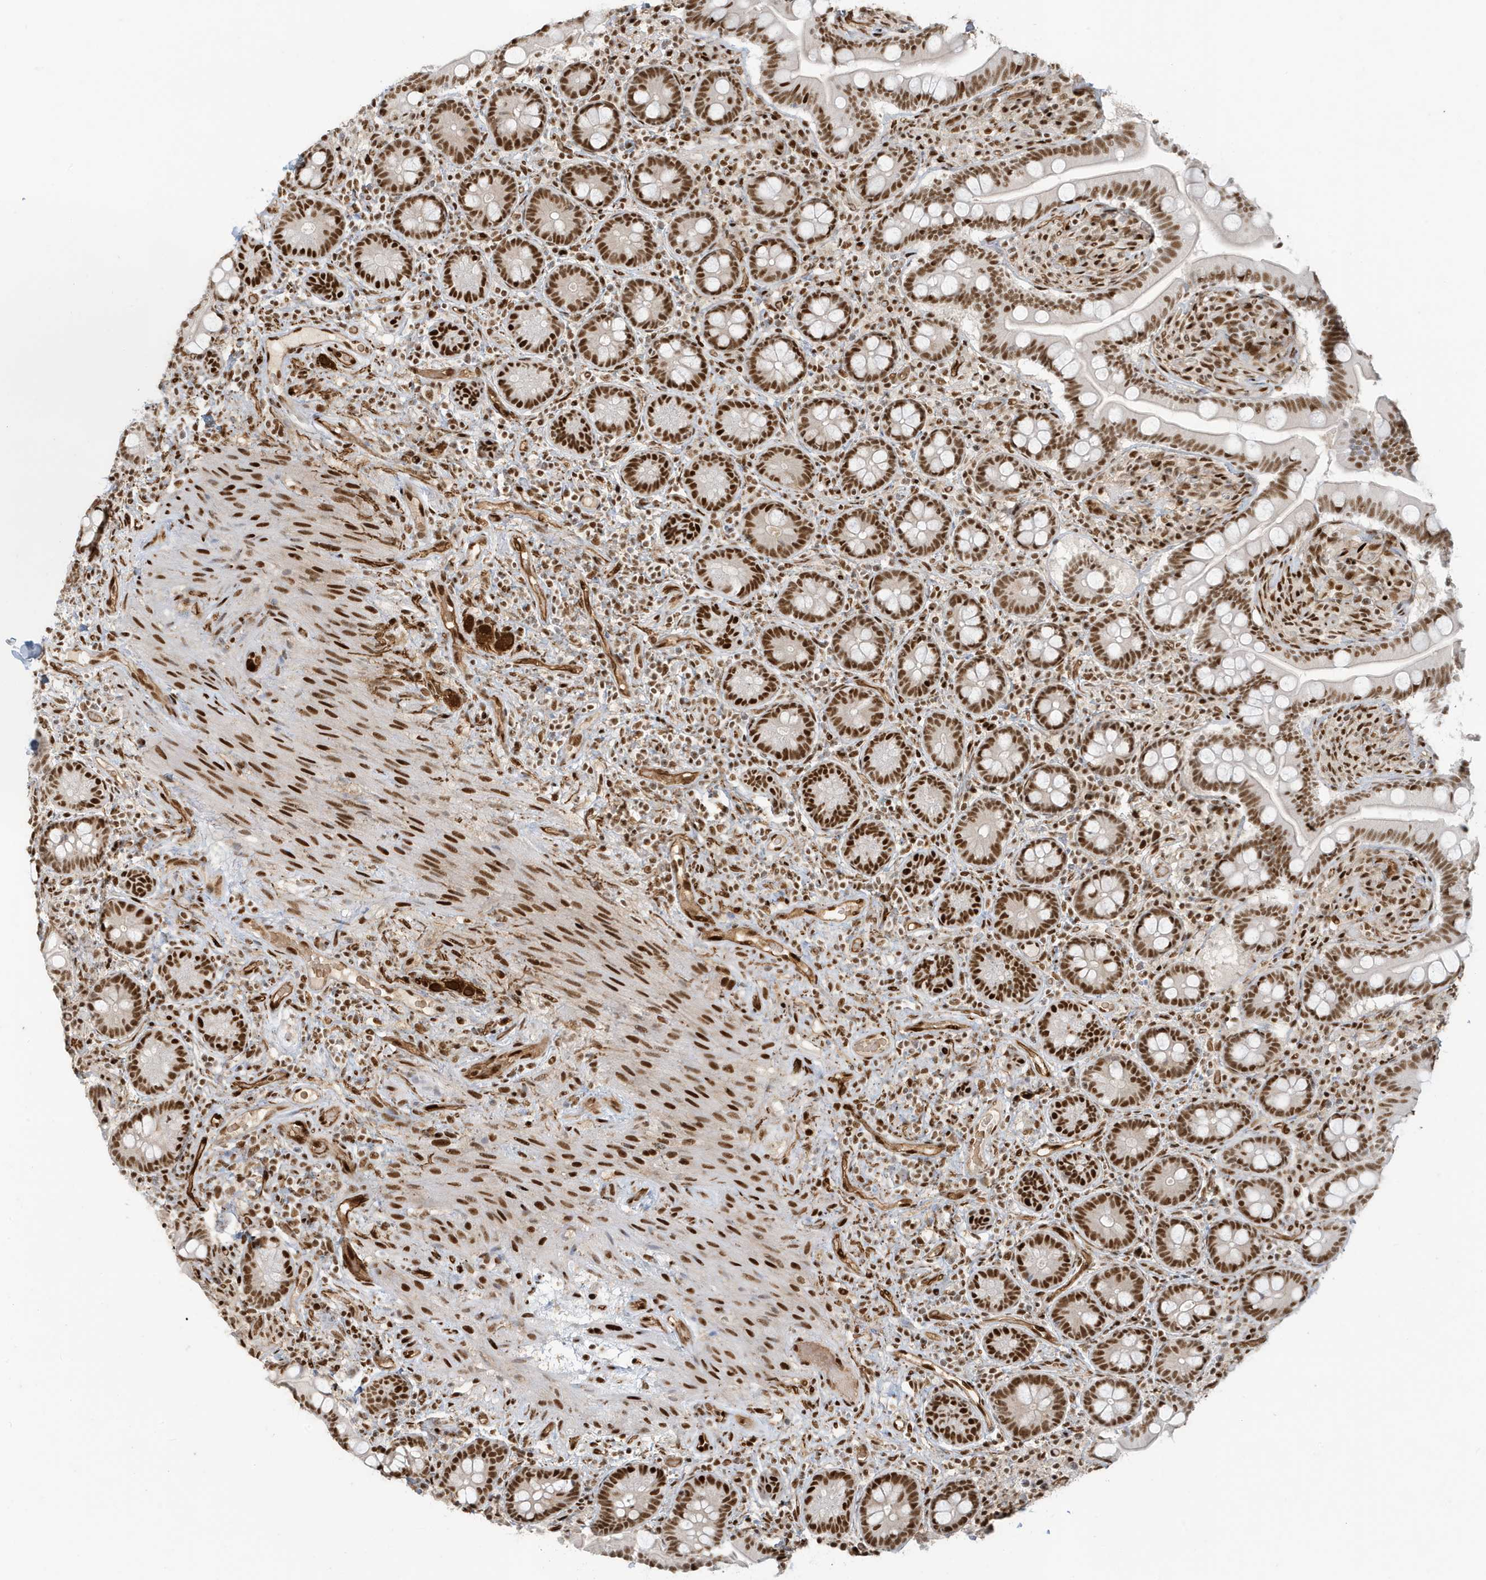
{"staining": {"intensity": "moderate", "quantity": ">75%", "location": "nuclear"}, "tissue": "small intestine", "cell_type": "Glandular cells", "image_type": "normal", "snomed": [{"axis": "morphology", "description": "Normal tissue, NOS"}, {"axis": "topography", "description": "Small intestine"}], "caption": "Protein expression by IHC reveals moderate nuclear expression in approximately >75% of glandular cells in normal small intestine. (Brightfield microscopy of DAB IHC at high magnification).", "gene": "CKS1B", "patient": {"sex": "female", "age": 64}}